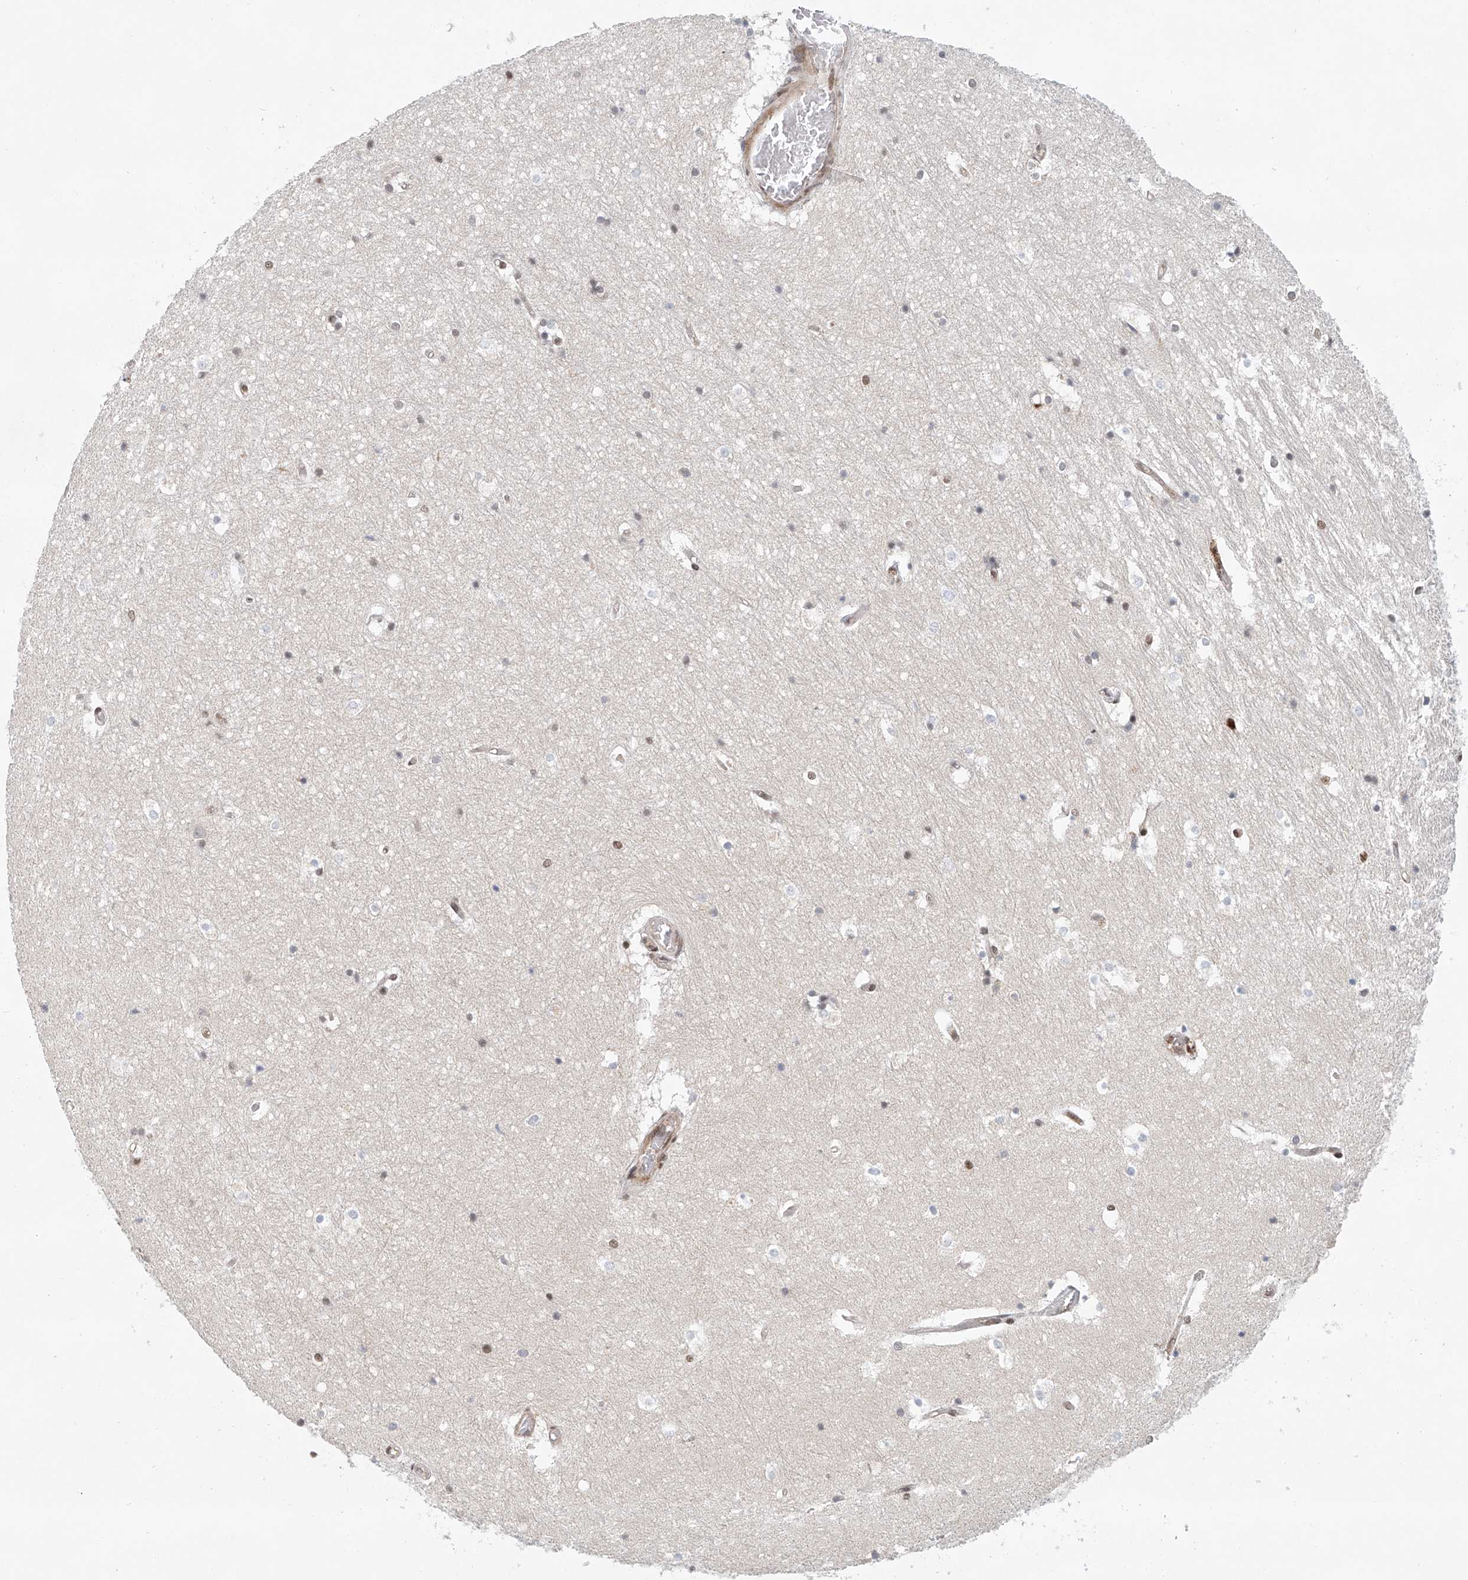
{"staining": {"intensity": "moderate", "quantity": "<25%", "location": "nuclear"}, "tissue": "hippocampus", "cell_type": "Glial cells", "image_type": "normal", "snomed": [{"axis": "morphology", "description": "Normal tissue, NOS"}, {"axis": "topography", "description": "Hippocampus"}], "caption": "Brown immunohistochemical staining in normal hippocampus reveals moderate nuclear positivity in about <25% of glial cells. (DAB (3,3'-diaminobenzidine) IHC with brightfield microscopy, high magnification).", "gene": "ZNF470", "patient": {"sex": "female", "age": 52}}